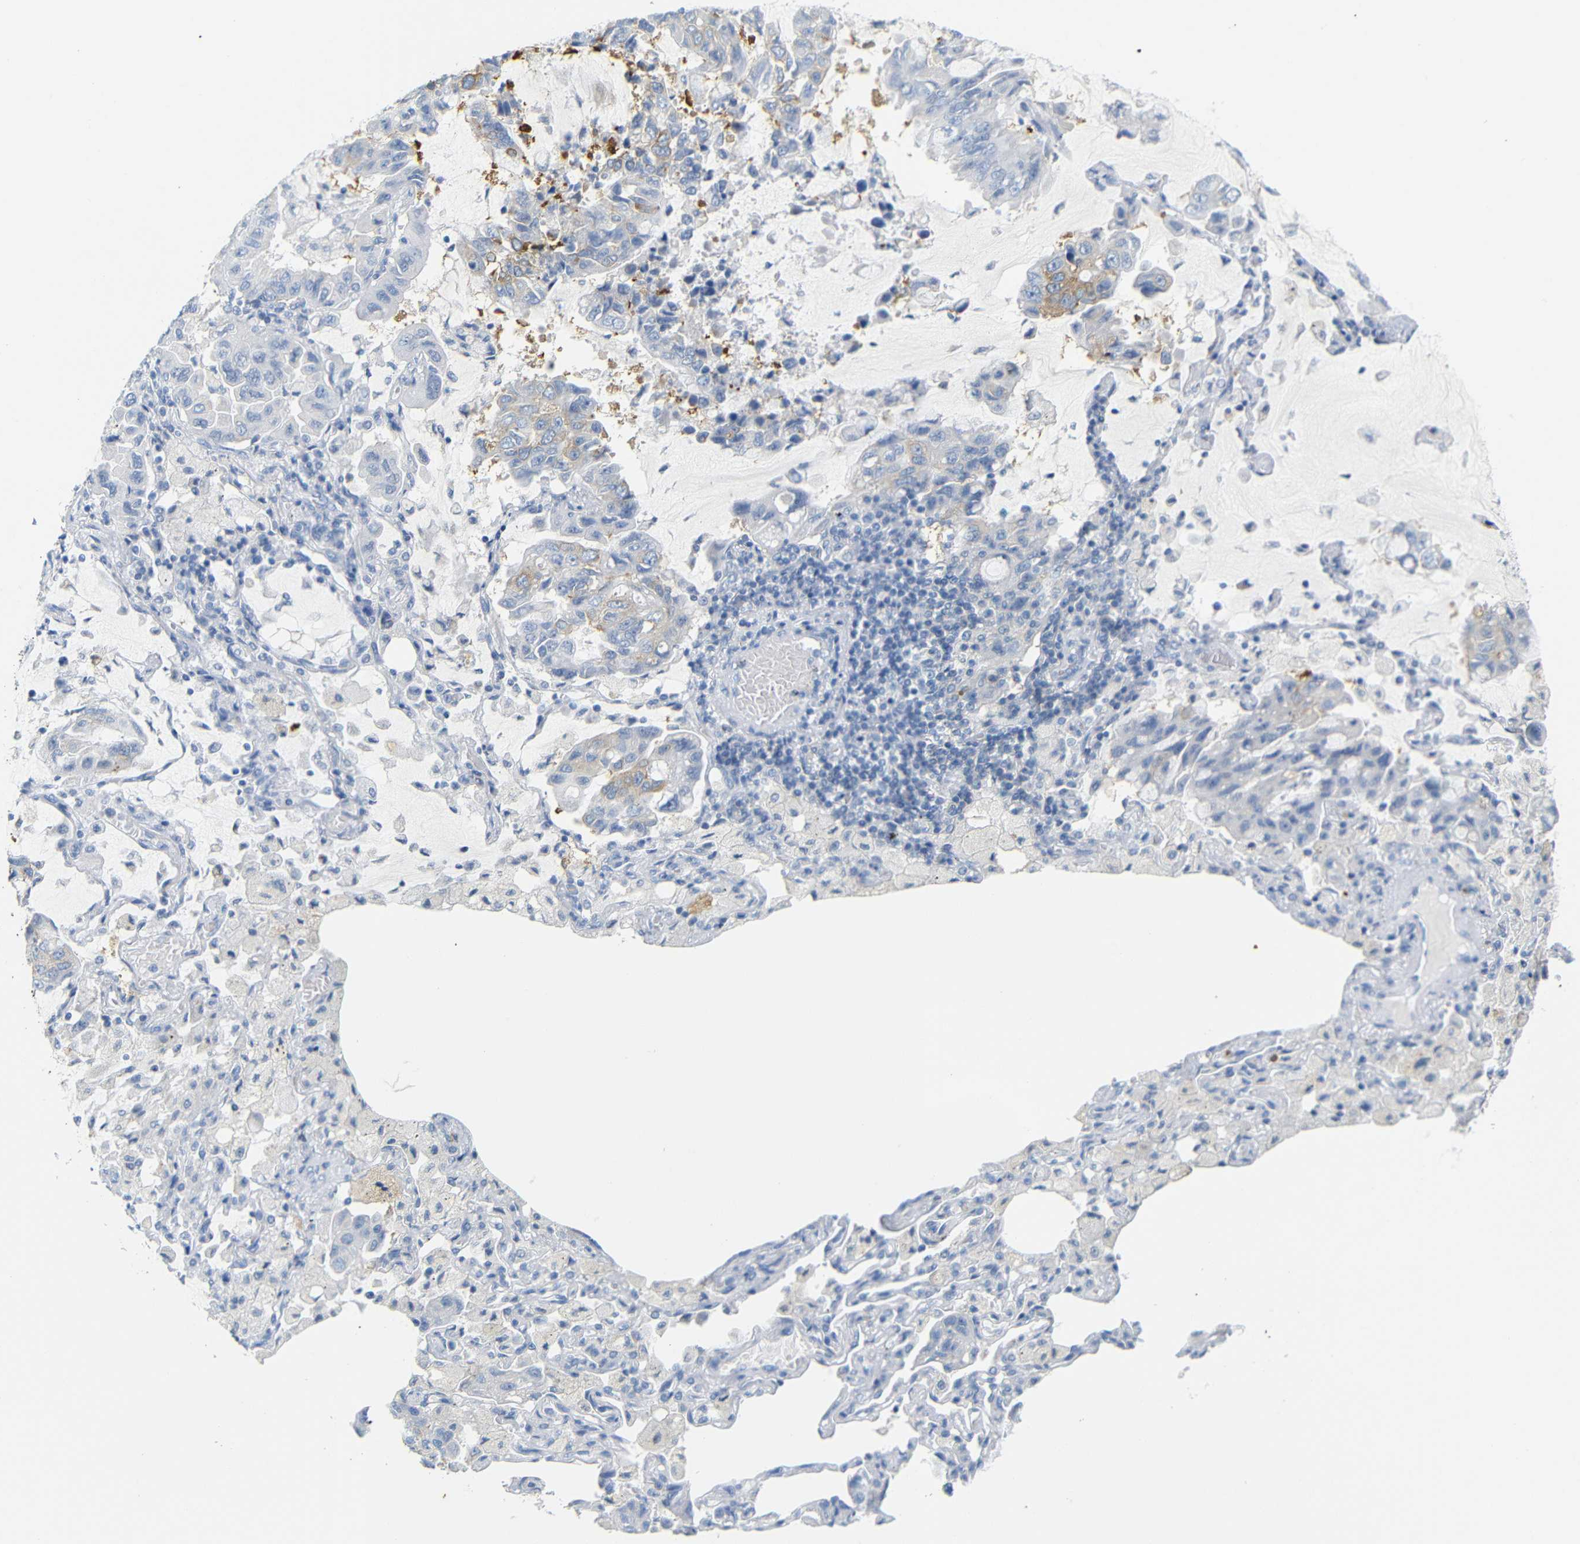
{"staining": {"intensity": "weak", "quantity": "<25%", "location": "cytoplasmic/membranous"}, "tissue": "lung cancer", "cell_type": "Tumor cells", "image_type": "cancer", "snomed": [{"axis": "morphology", "description": "Adenocarcinoma, NOS"}, {"axis": "topography", "description": "Lung"}], "caption": "Immunohistochemistry photomicrograph of human lung cancer (adenocarcinoma) stained for a protein (brown), which demonstrates no positivity in tumor cells. The staining was performed using DAB to visualize the protein expression in brown, while the nuclei were stained in blue with hematoxylin (Magnification: 20x).", "gene": "FCRL1", "patient": {"sex": "male", "age": 64}}